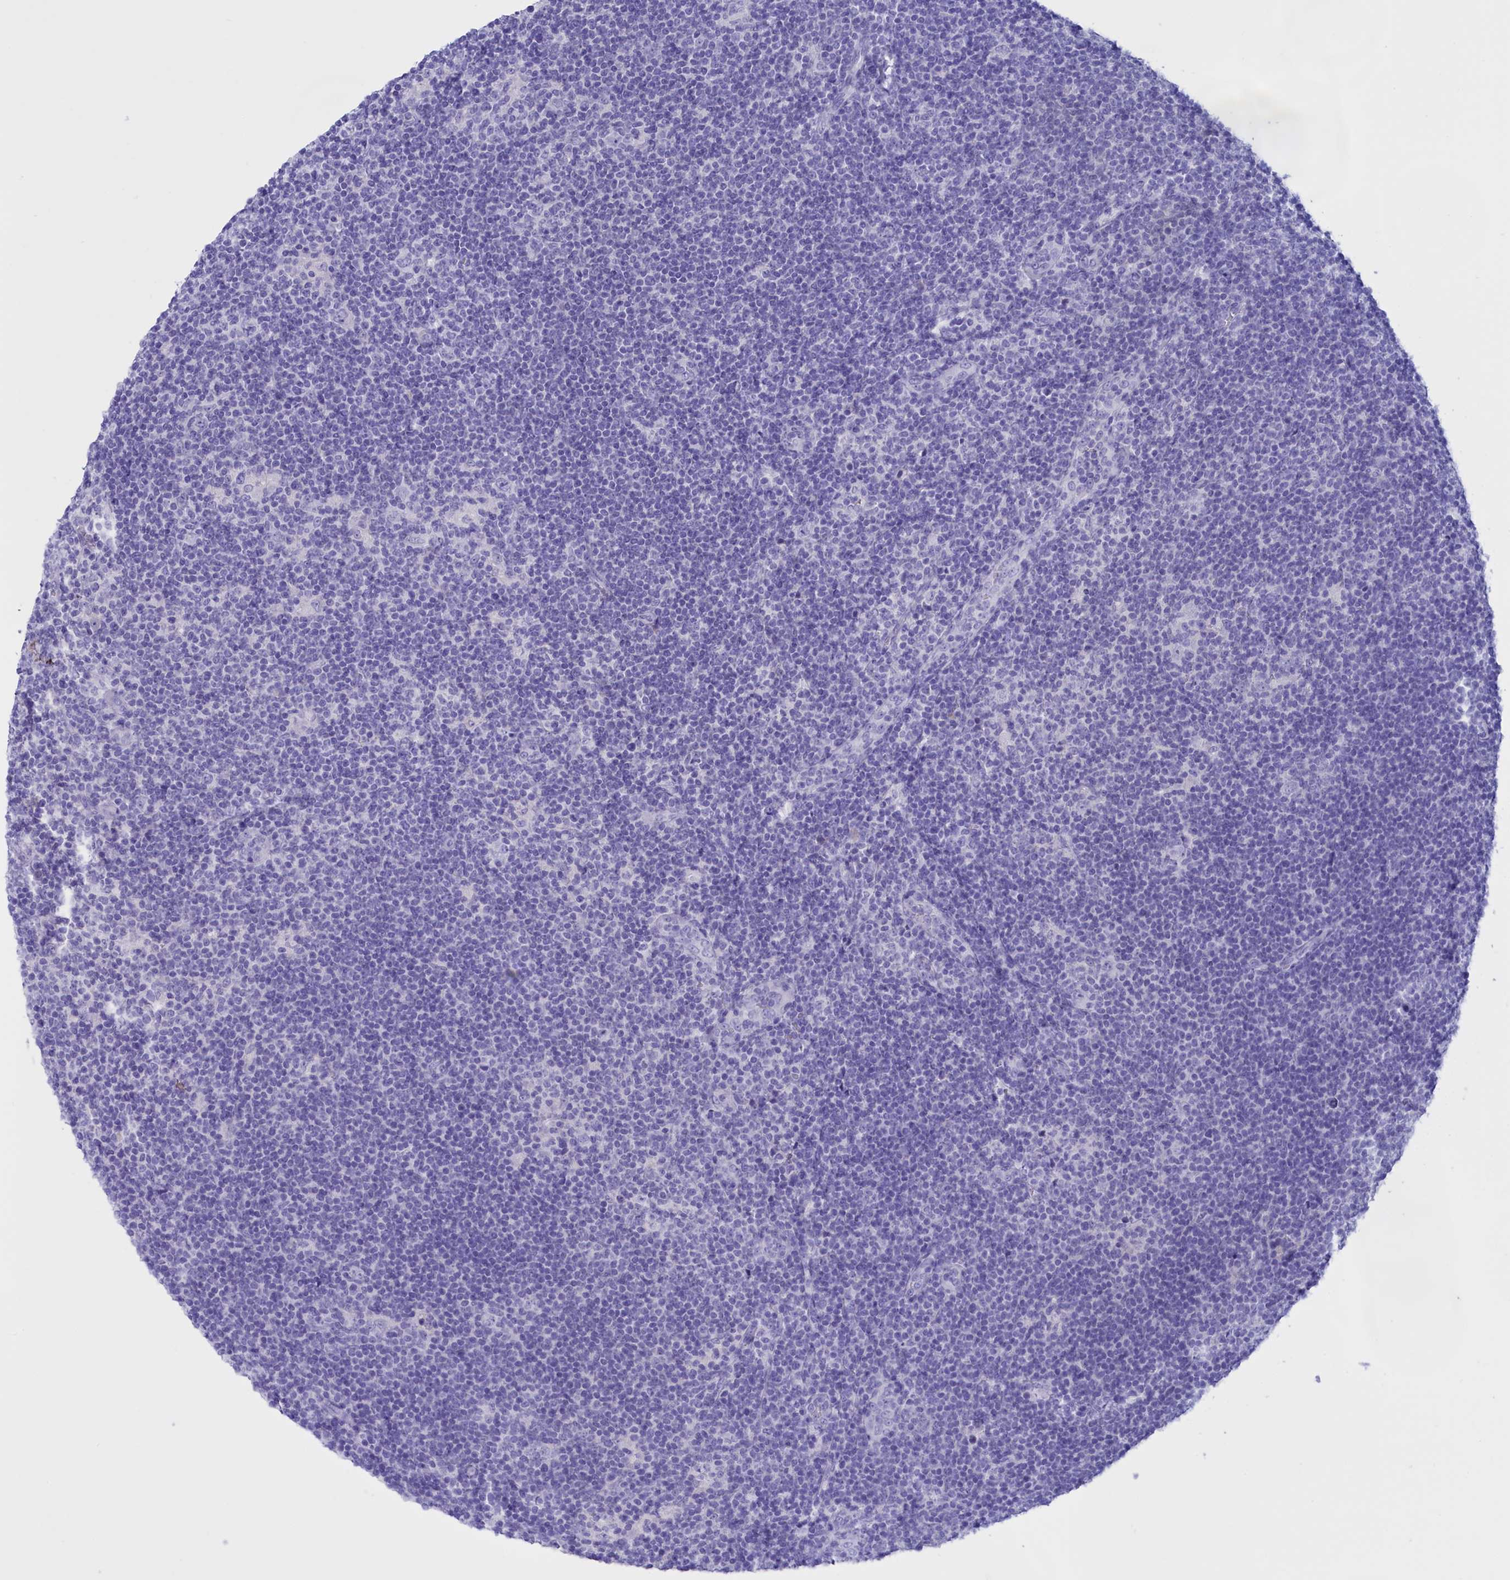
{"staining": {"intensity": "negative", "quantity": "none", "location": "none"}, "tissue": "lymphoma", "cell_type": "Tumor cells", "image_type": "cancer", "snomed": [{"axis": "morphology", "description": "Hodgkin's disease, NOS"}, {"axis": "topography", "description": "Lymph node"}], "caption": "An IHC image of Hodgkin's disease is shown. There is no staining in tumor cells of Hodgkin's disease.", "gene": "PROK2", "patient": {"sex": "female", "age": 57}}